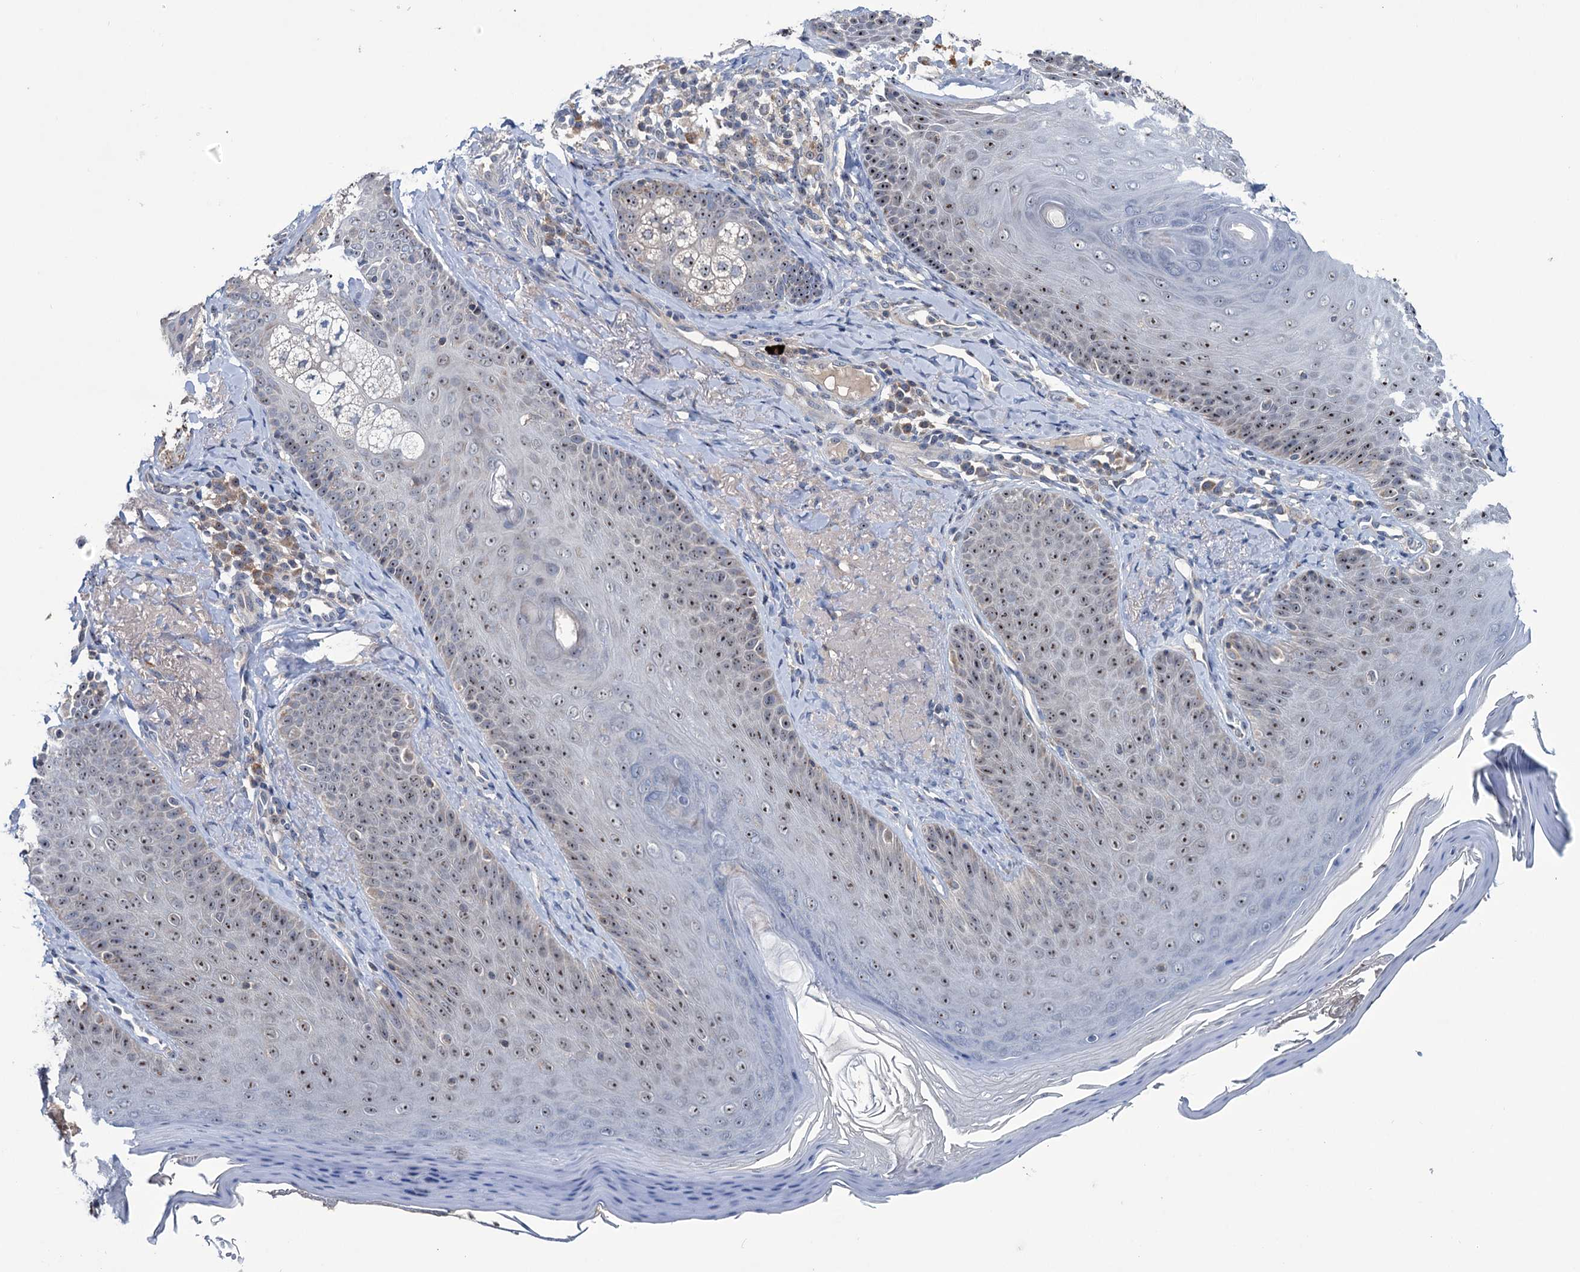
{"staining": {"intensity": "negative", "quantity": "none", "location": "none"}, "tissue": "skin", "cell_type": "Fibroblasts", "image_type": "normal", "snomed": [{"axis": "morphology", "description": "Normal tissue, NOS"}, {"axis": "topography", "description": "Skin"}], "caption": "Fibroblasts show no significant expression in unremarkable skin.", "gene": "HTR3B", "patient": {"sex": "male", "age": 57}}